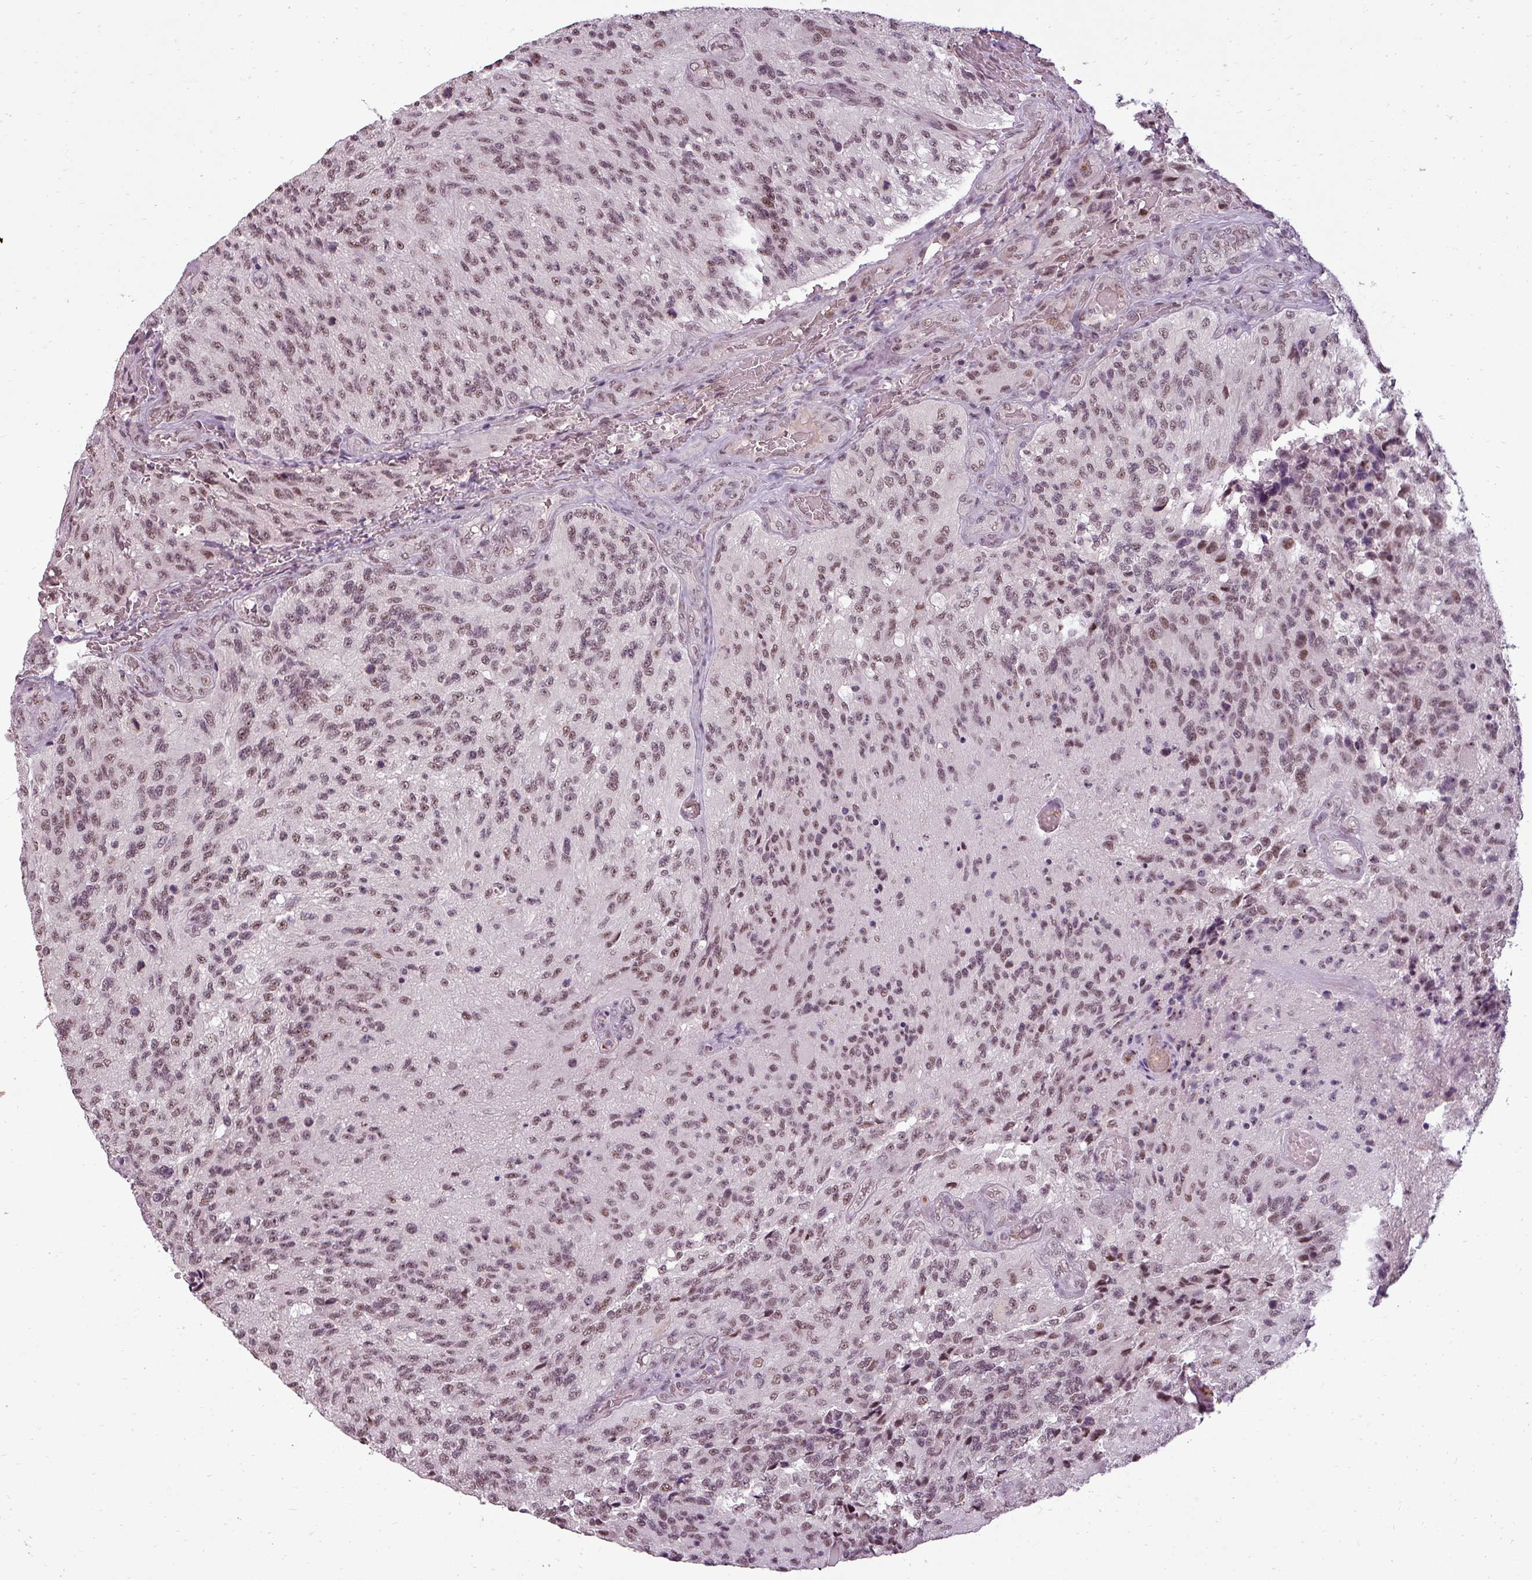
{"staining": {"intensity": "moderate", "quantity": ">75%", "location": "nuclear"}, "tissue": "glioma", "cell_type": "Tumor cells", "image_type": "cancer", "snomed": [{"axis": "morphology", "description": "Normal tissue, NOS"}, {"axis": "morphology", "description": "Glioma, malignant, High grade"}, {"axis": "topography", "description": "Cerebral cortex"}], "caption": "Protein staining exhibits moderate nuclear positivity in approximately >75% of tumor cells in glioma. (brown staining indicates protein expression, while blue staining denotes nuclei).", "gene": "BCAS3", "patient": {"sex": "male", "age": 56}}